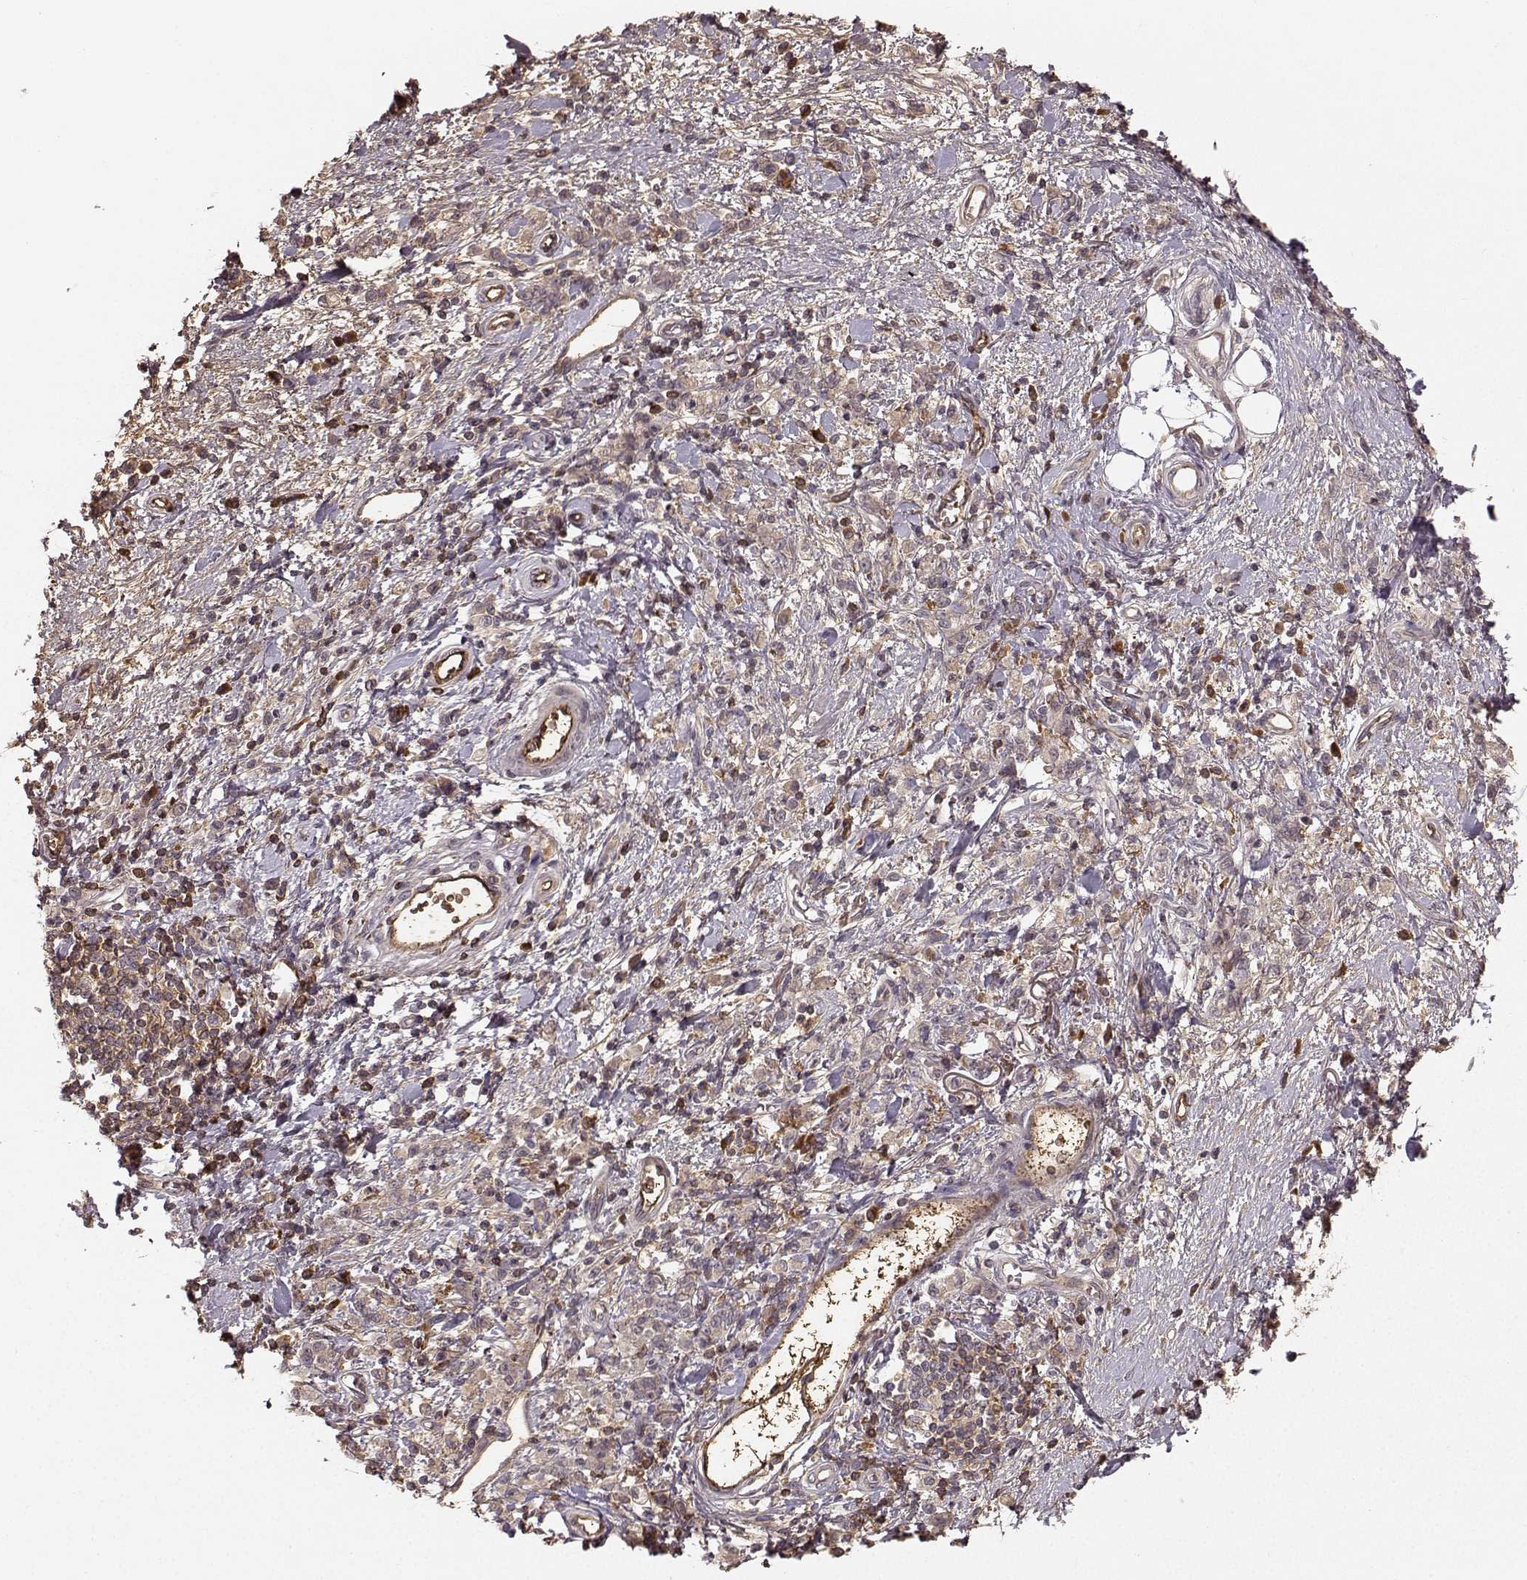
{"staining": {"intensity": "weak", "quantity": "<25%", "location": "cytoplasmic/membranous"}, "tissue": "stomach cancer", "cell_type": "Tumor cells", "image_type": "cancer", "snomed": [{"axis": "morphology", "description": "Adenocarcinoma, NOS"}, {"axis": "topography", "description": "Stomach"}], "caption": "Protein analysis of adenocarcinoma (stomach) displays no significant positivity in tumor cells.", "gene": "WNT6", "patient": {"sex": "male", "age": 77}}